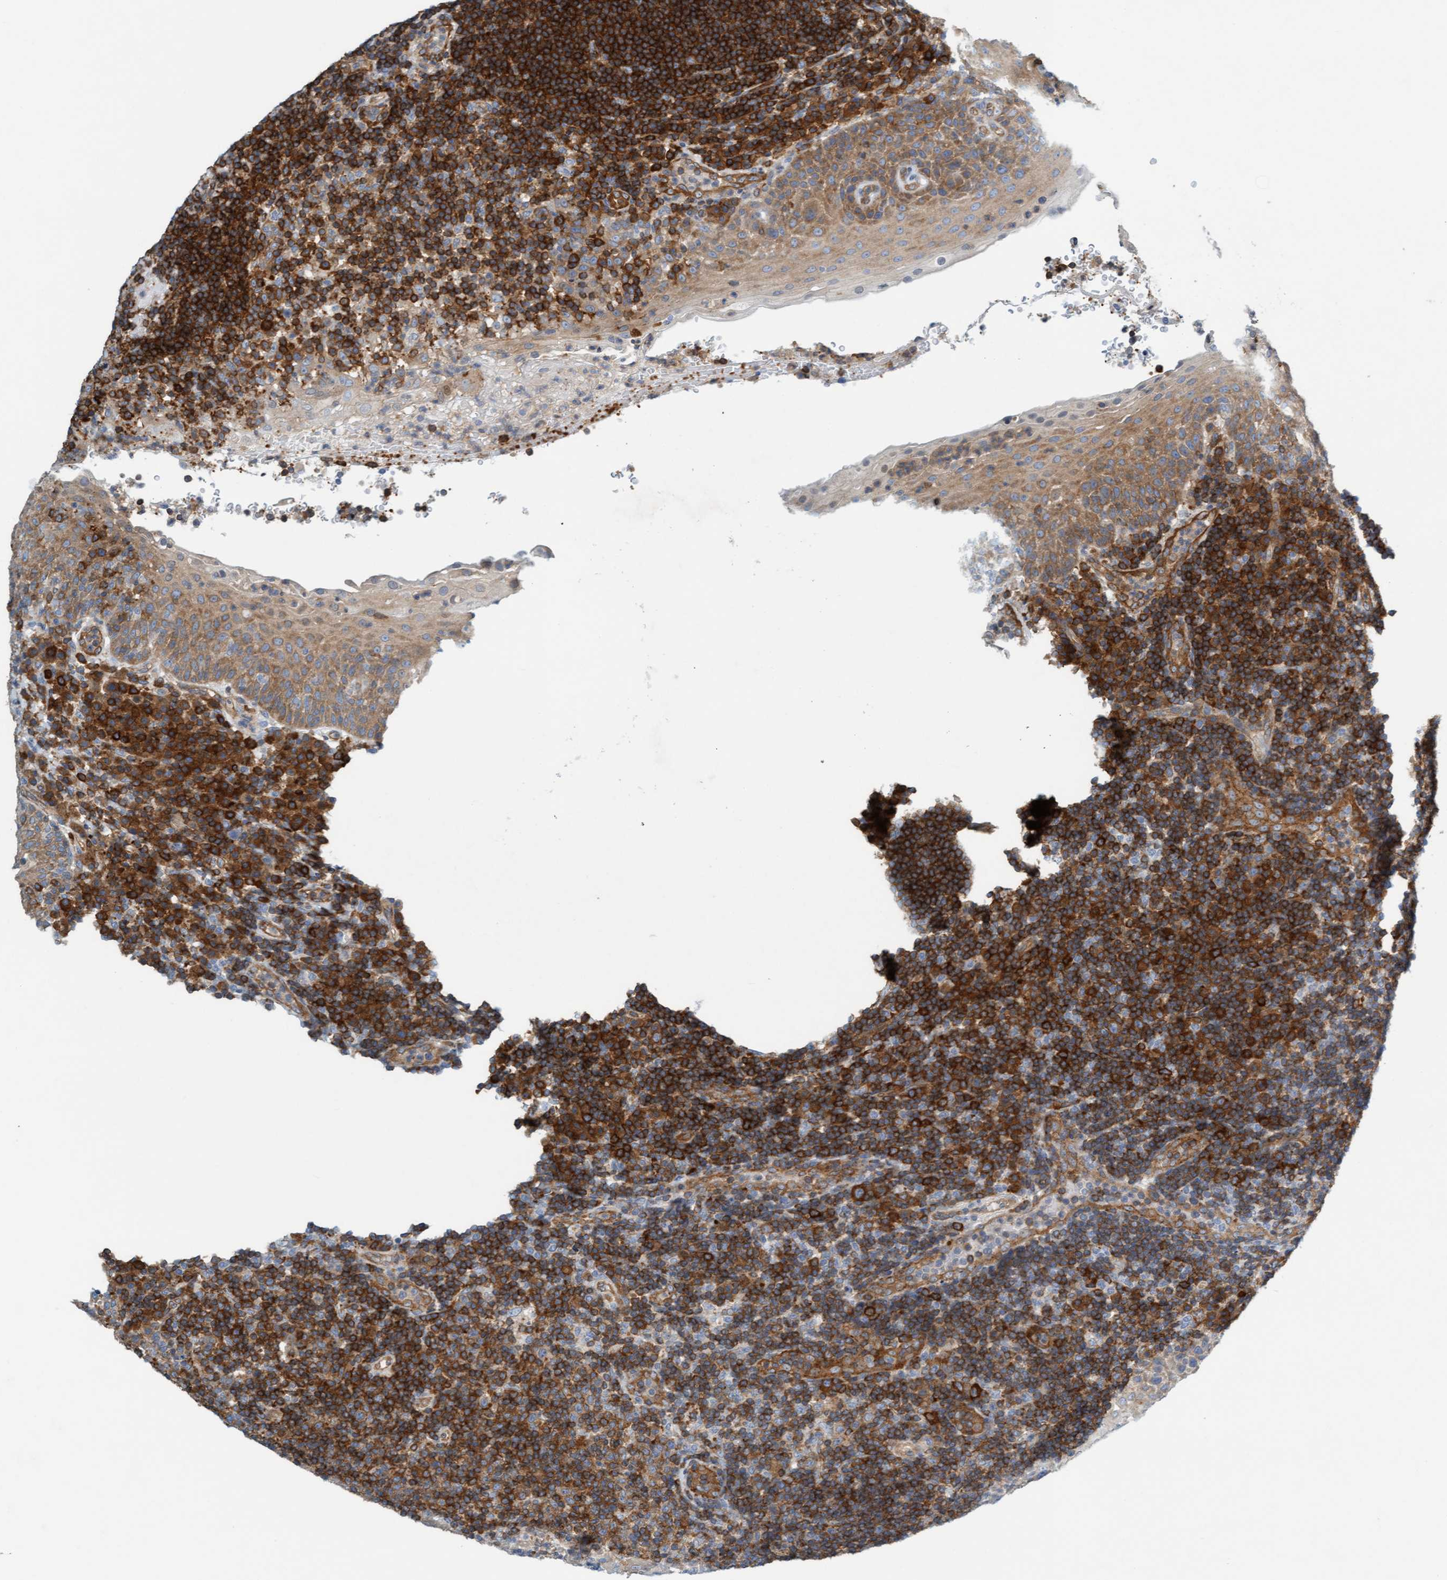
{"staining": {"intensity": "strong", "quantity": ">75%", "location": "cytoplasmic/membranous"}, "tissue": "tonsil", "cell_type": "Germinal center cells", "image_type": "normal", "snomed": [{"axis": "morphology", "description": "Normal tissue, NOS"}, {"axis": "topography", "description": "Tonsil"}], "caption": "IHC of benign tonsil shows high levels of strong cytoplasmic/membranous expression in approximately >75% of germinal center cells.", "gene": "PRKD2", "patient": {"sex": "female", "age": 40}}